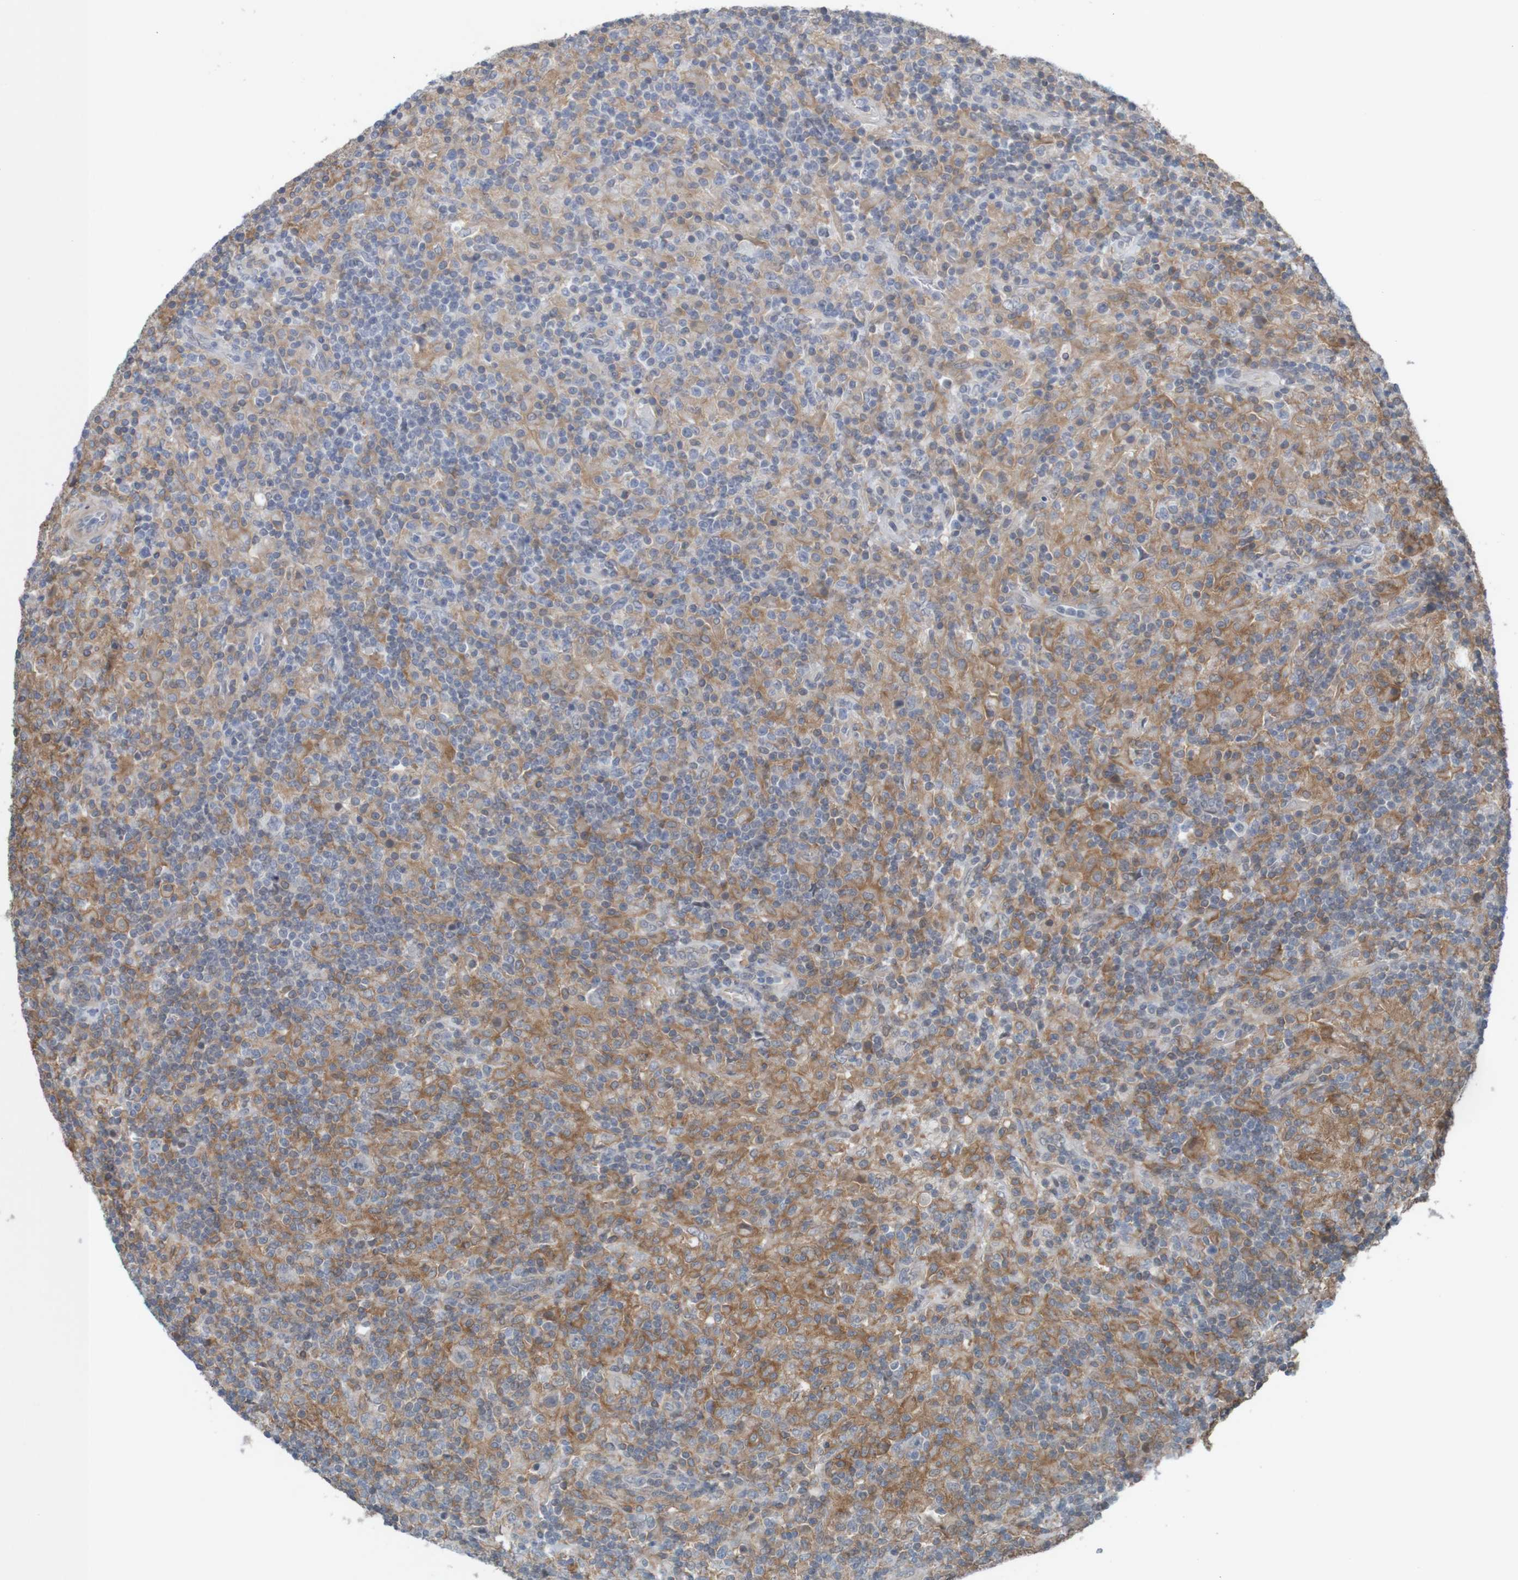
{"staining": {"intensity": "moderate", "quantity": "25%-75%", "location": "cytoplasmic/membranous"}, "tissue": "lymphoma", "cell_type": "Tumor cells", "image_type": "cancer", "snomed": [{"axis": "morphology", "description": "Hodgkin's disease, NOS"}, {"axis": "topography", "description": "Lymph node"}], "caption": "The micrograph demonstrates staining of lymphoma, revealing moderate cytoplasmic/membranous protein positivity (brown color) within tumor cells. (IHC, brightfield microscopy, high magnification).", "gene": "ARHGEF11", "patient": {"sex": "male", "age": 70}}